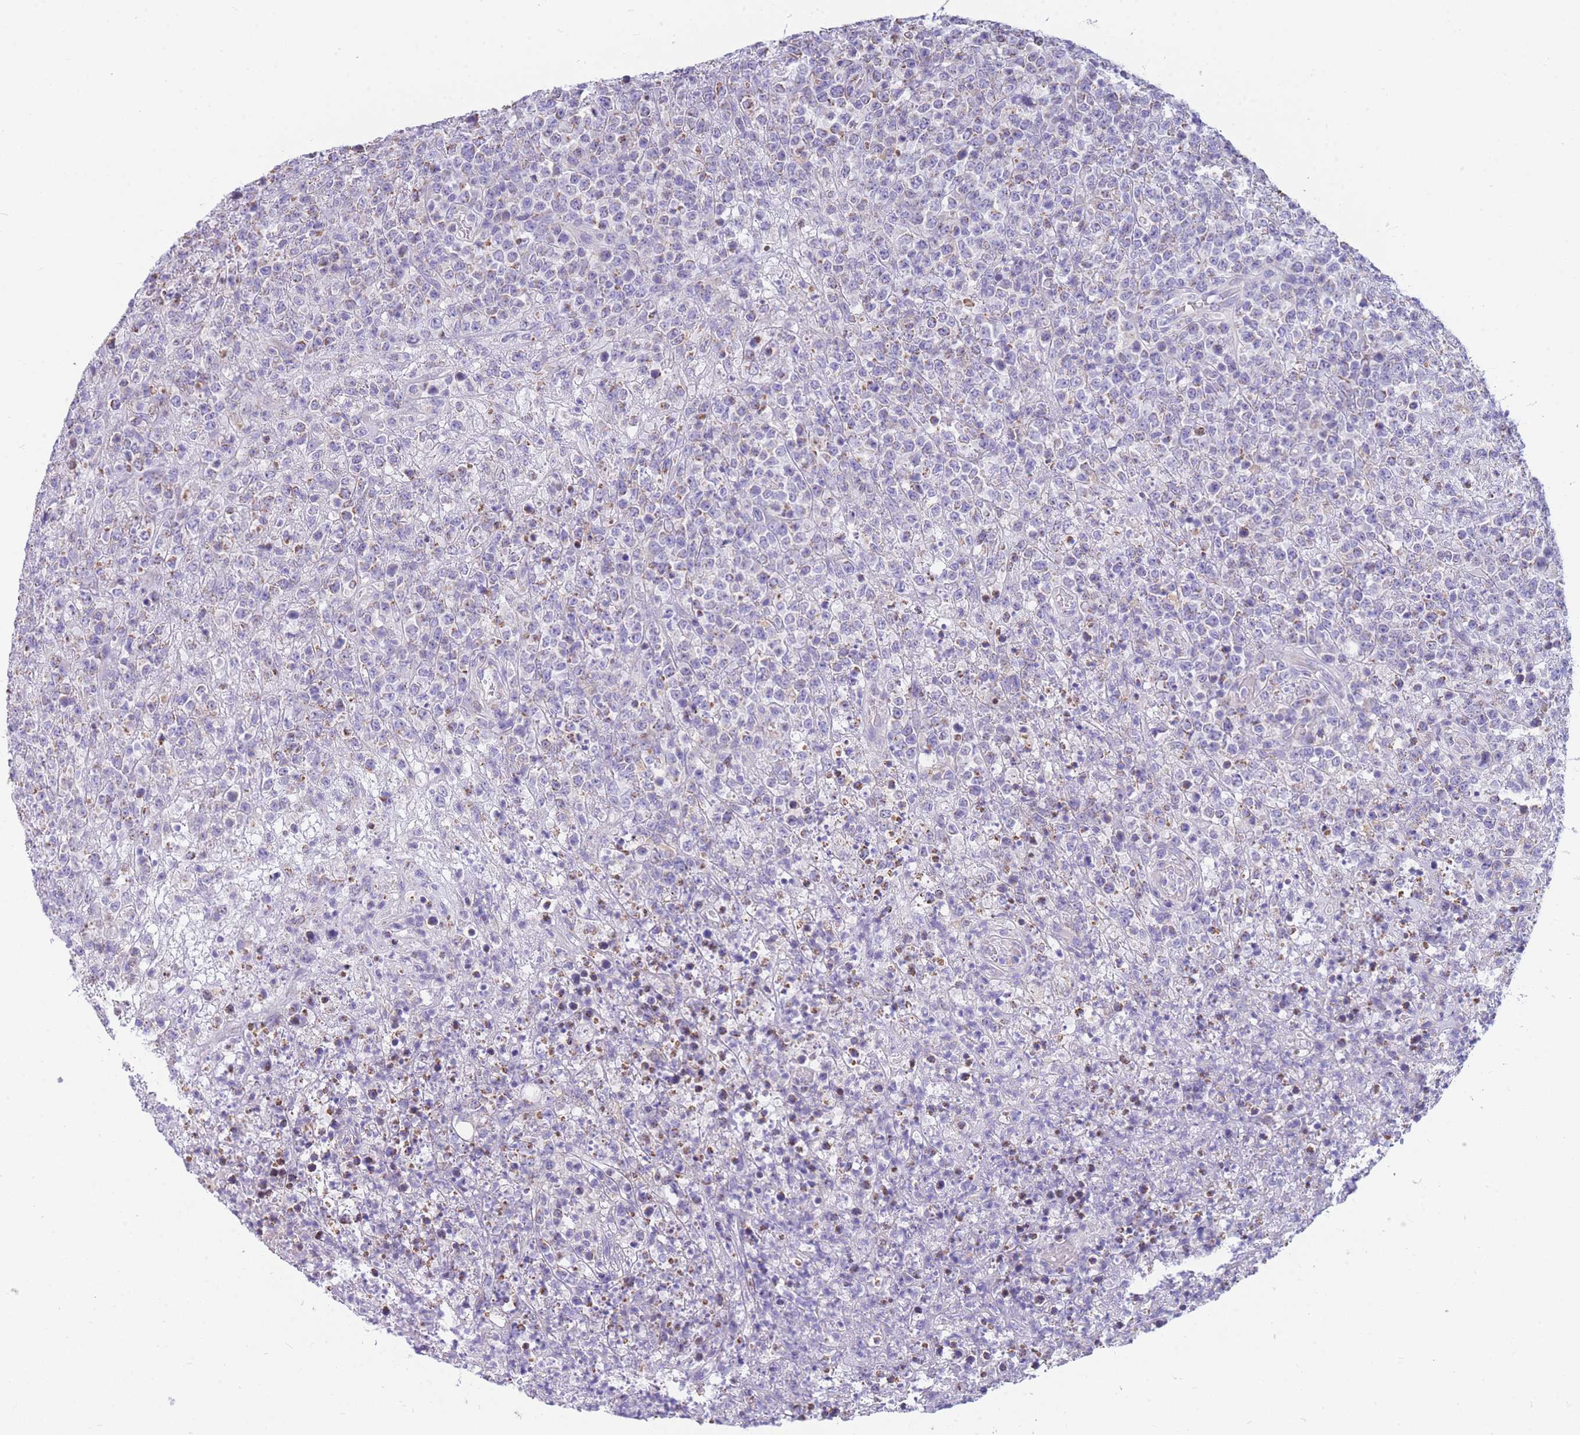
{"staining": {"intensity": "weak", "quantity": "<25%", "location": "cytoplasmic/membranous"}, "tissue": "lymphoma", "cell_type": "Tumor cells", "image_type": "cancer", "snomed": [{"axis": "morphology", "description": "Malignant lymphoma, non-Hodgkin's type, High grade"}, {"axis": "topography", "description": "Colon"}], "caption": "DAB immunohistochemical staining of malignant lymphoma, non-Hodgkin's type (high-grade) exhibits no significant expression in tumor cells. (DAB immunohistochemistry visualized using brightfield microscopy, high magnification).", "gene": "DHRS11", "patient": {"sex": "female", "age": 53}}